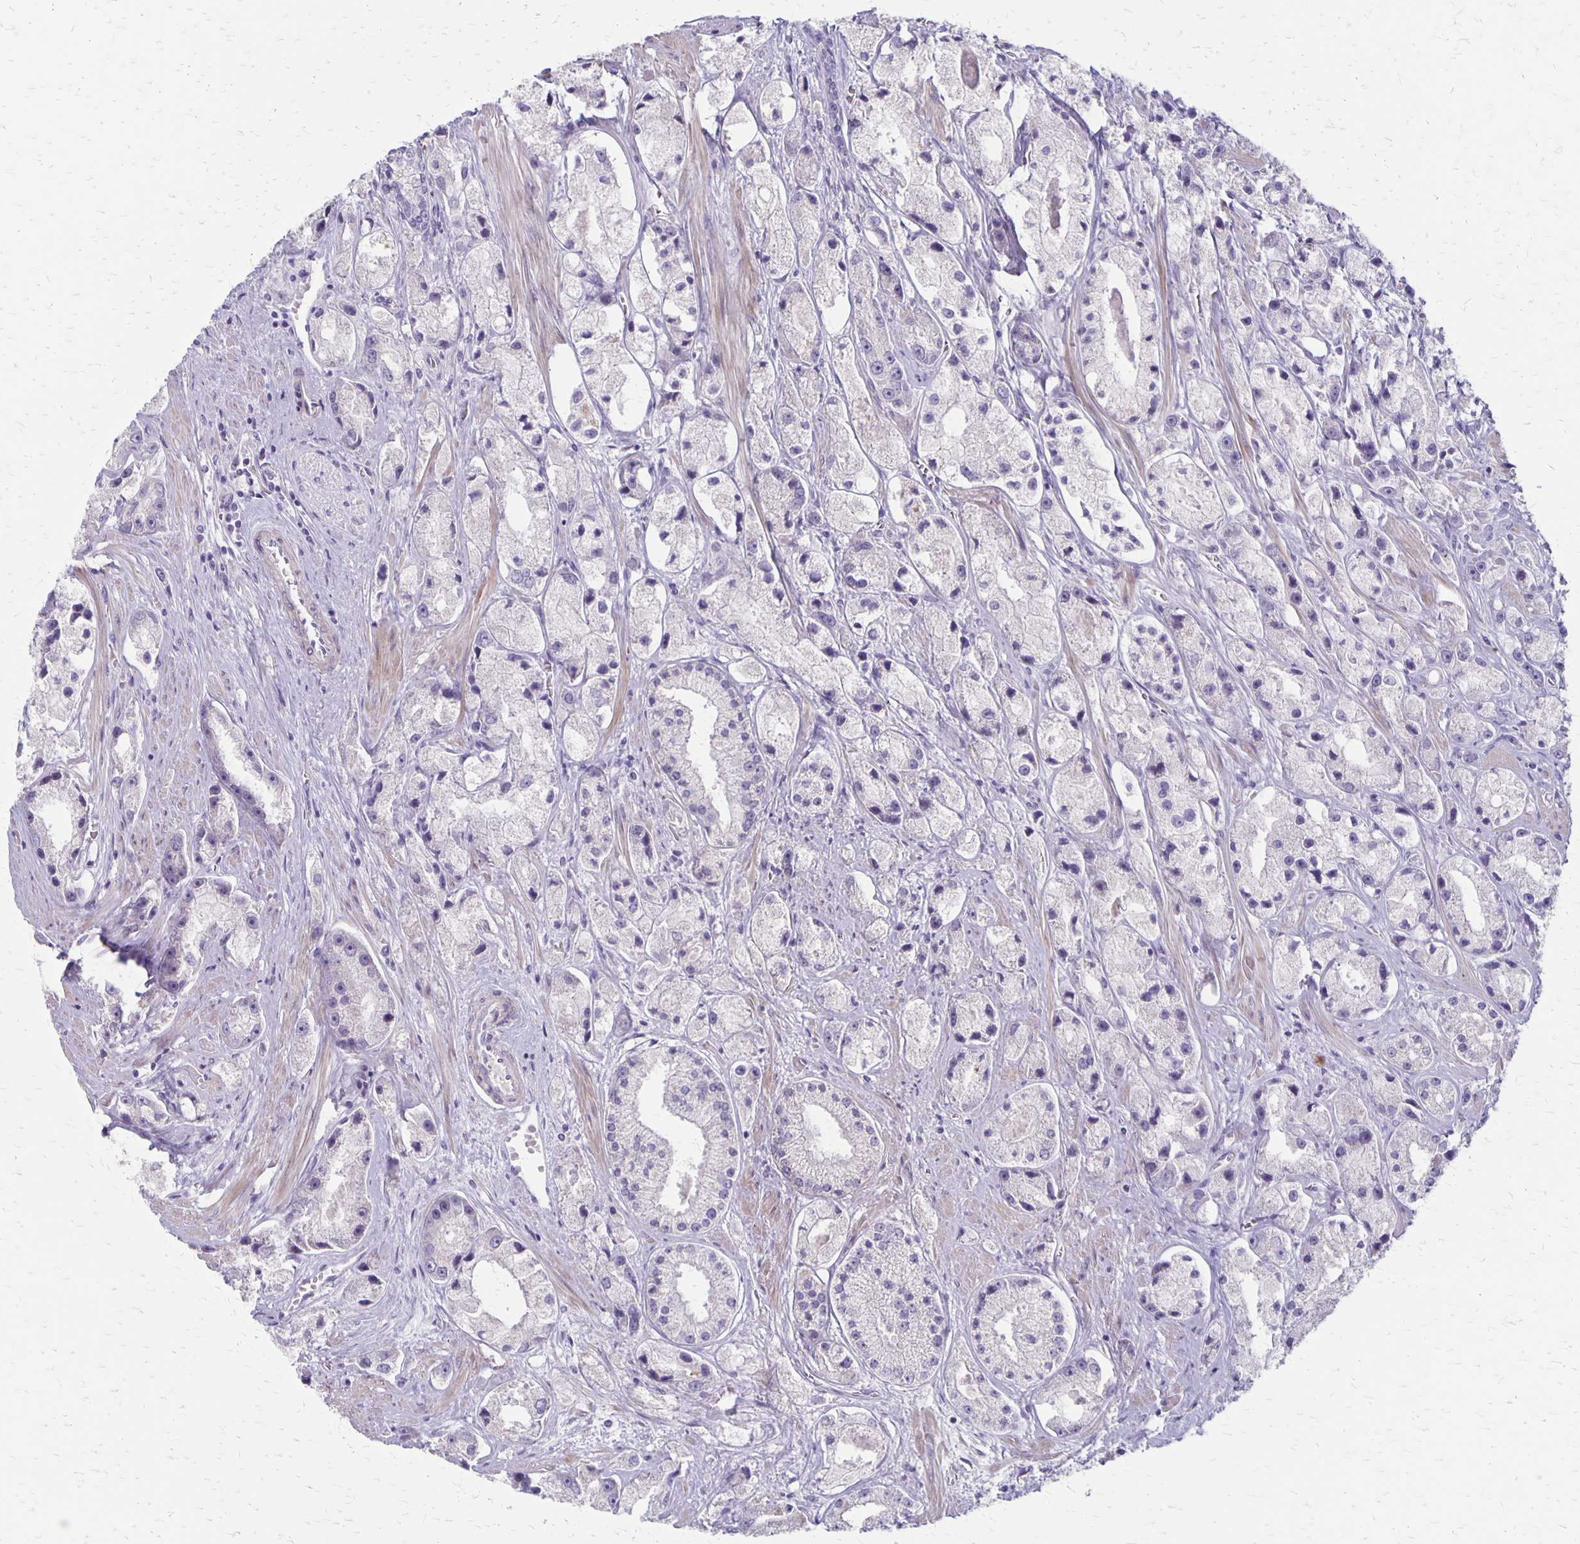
{"staining": {"intensity": "negative", "quantity": "none", "location": "none"}, "tissue": "prostate cancer", "cell_type": "Tumor cells", "image_type": "cancer", "snomed": [{"axis": "morphology", "description": "Adenocarcinoma, High grade"}, {"axis": "topography", "description": "Prostate"}], "caption": "Tumor cells are negative for protein expression in human adenocarcinoma (high-grade) (prostate).", "gene": "HOMER1", "patient": {"sex": "male", "age": 67}}